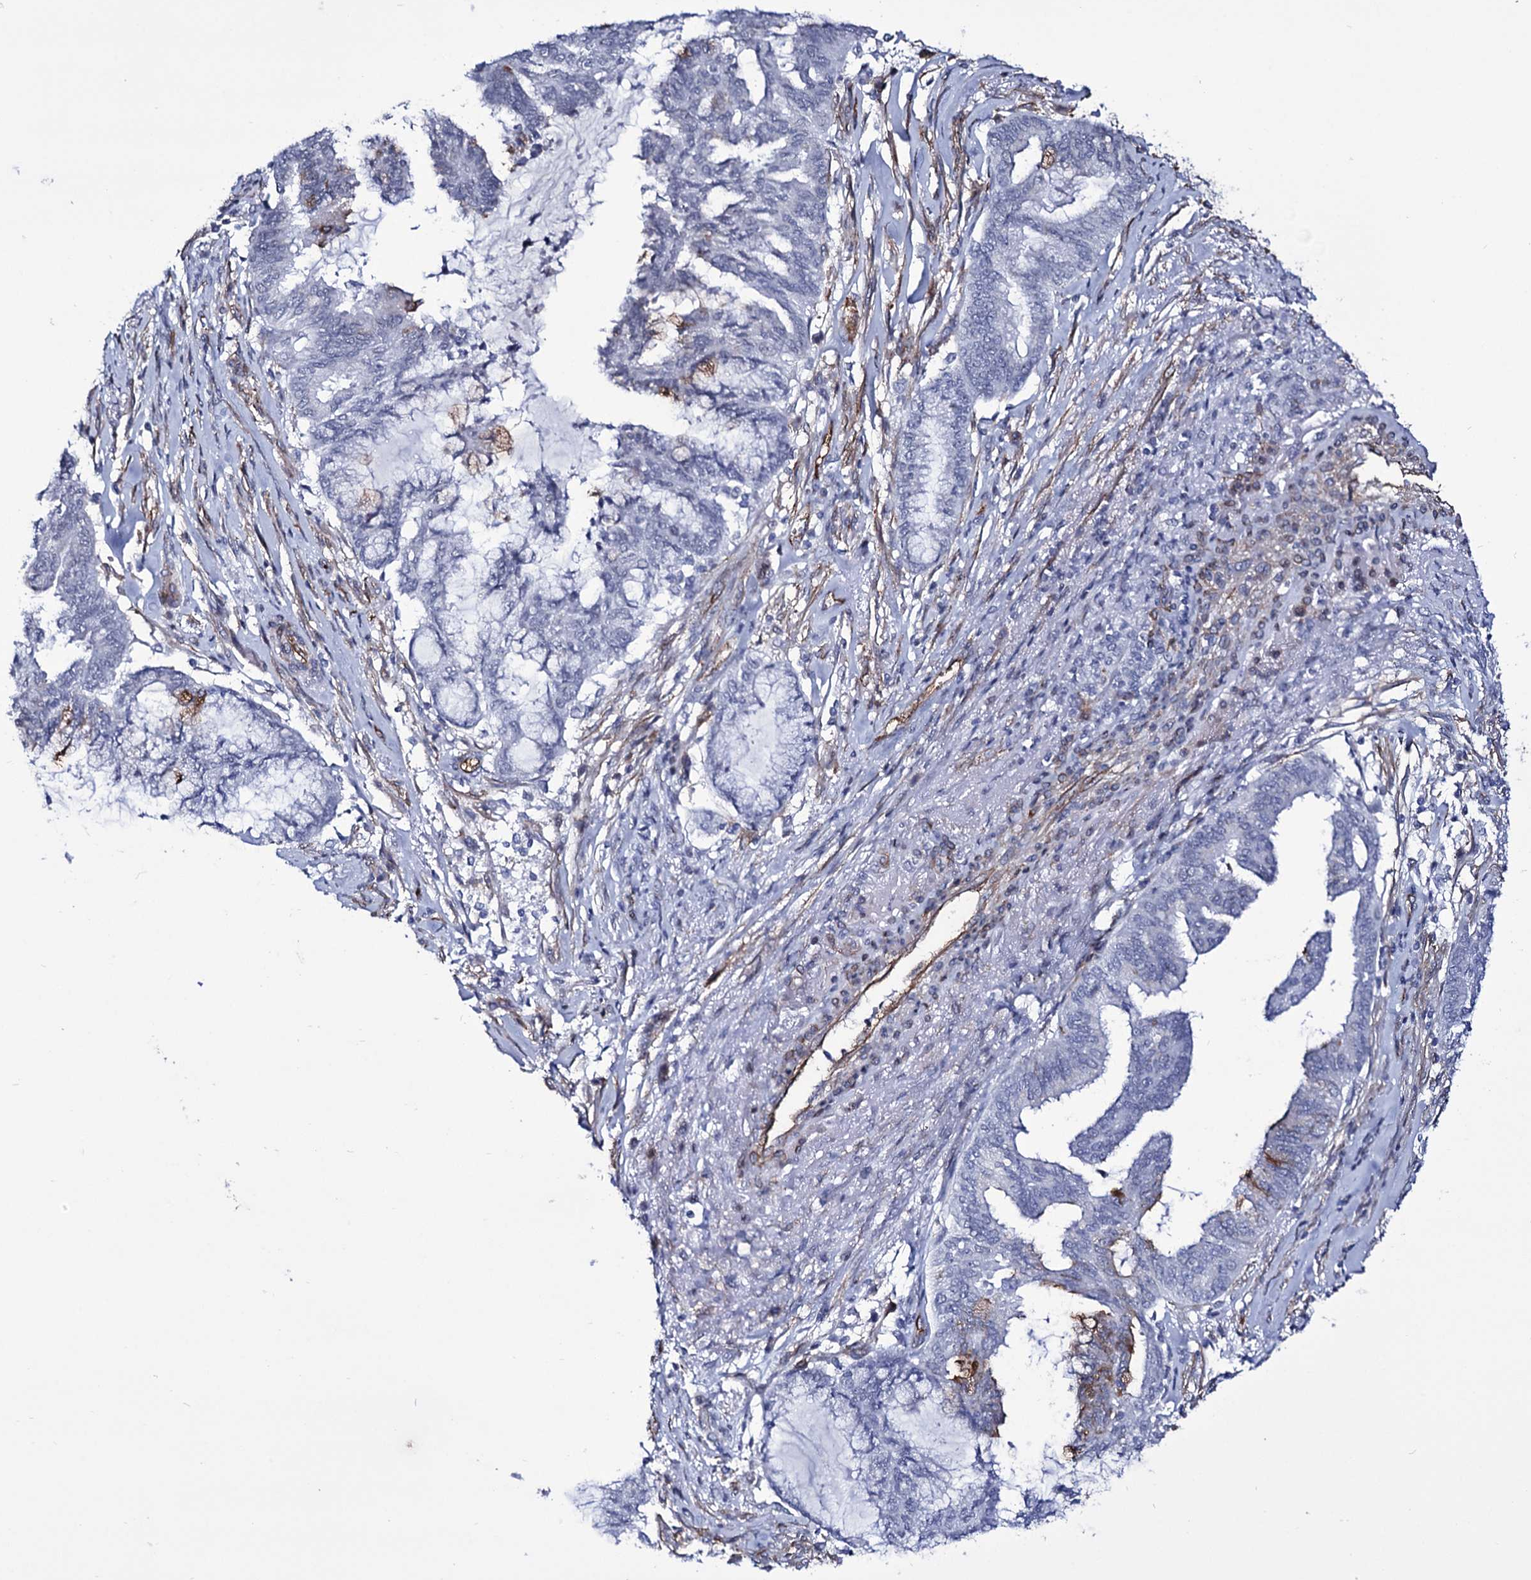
{"staining": {"intensity": "moderate", "quantity": "<25%", "location": "cytoplasmic/membranous"}, "tissue": "endometrial cancer", "cell_type": "Tumor cells", "image_type": "cancer", "snomed": [{"axis": "morphology", "description": "Adenocarcinoma, NOS"}, {"axis": "topography", "description": "Endometrium"}], "caption": "Immunohistochemical staining of endometrial cancer (adenocarcinoma) exhibits low levels of moderate cytoplasmic/membranous protein staining in approximately <25% of tumor cells.", "gene": "ZC3H12C", "patient": {"sex": "female", "age": 86}}